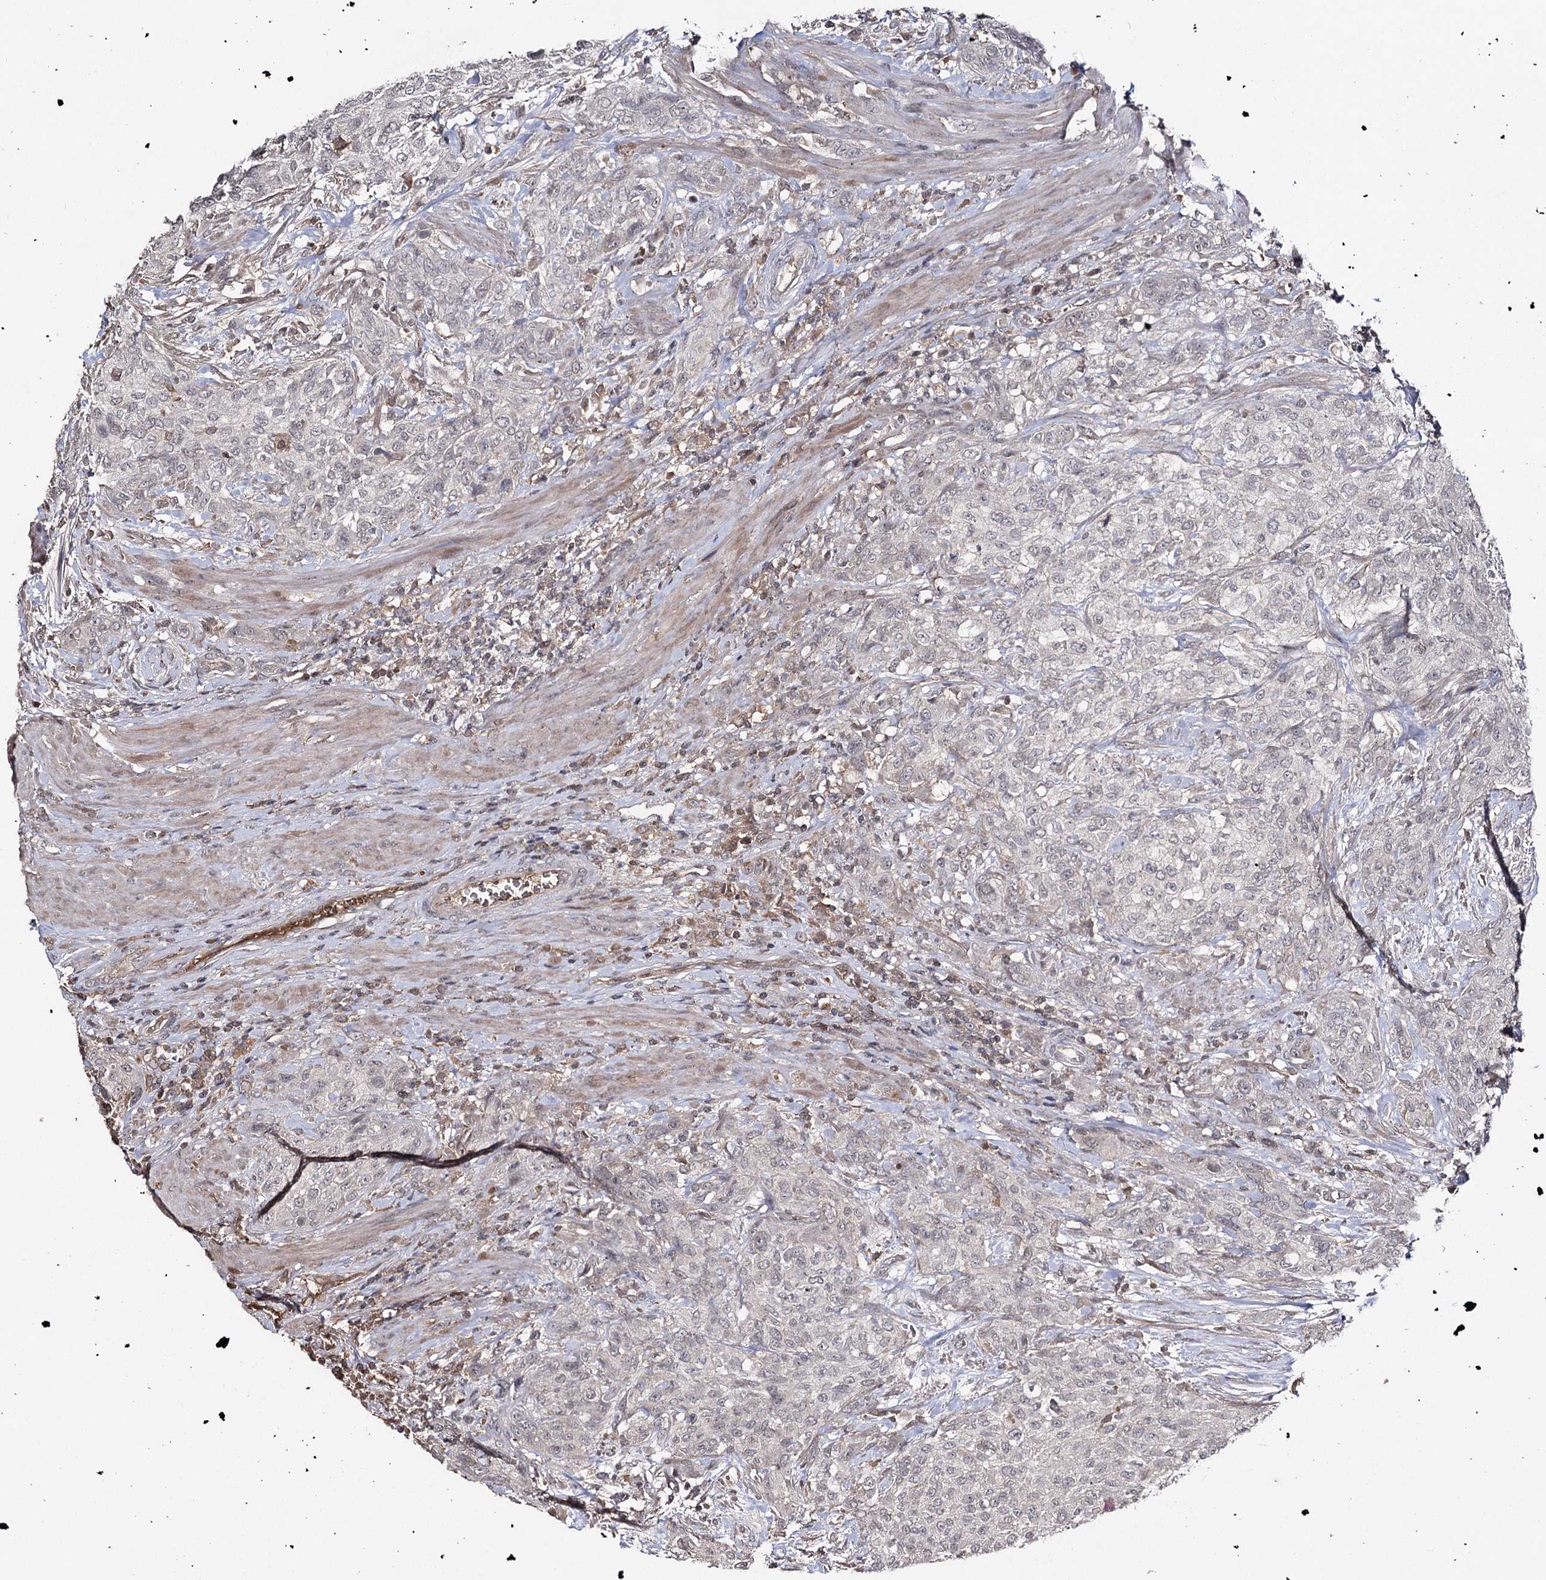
{"staining": {"intensity": "negative", "quantity": "none", "location": "none"}, "tissue": "urothelial cancer", "cell_type": "Tumor cells", "image_type": "cancer", "snomed": [{"axis": "morphology", "description": "Normal tissue, NOS"}, {"axis": "morphology", "description": "Urothelial carcinoma, NOS"}, {"axis": "topography", "description": "Urinary bladder"}, {"axis": "topography", "description": "Peripheral nerve tissue"}], "caption": "Protein analysis of urothelial cancer displays no significant positivity in tumor cells.", "gene": "SYNGR3", "patient": {"sex": "male", "age": 35}}